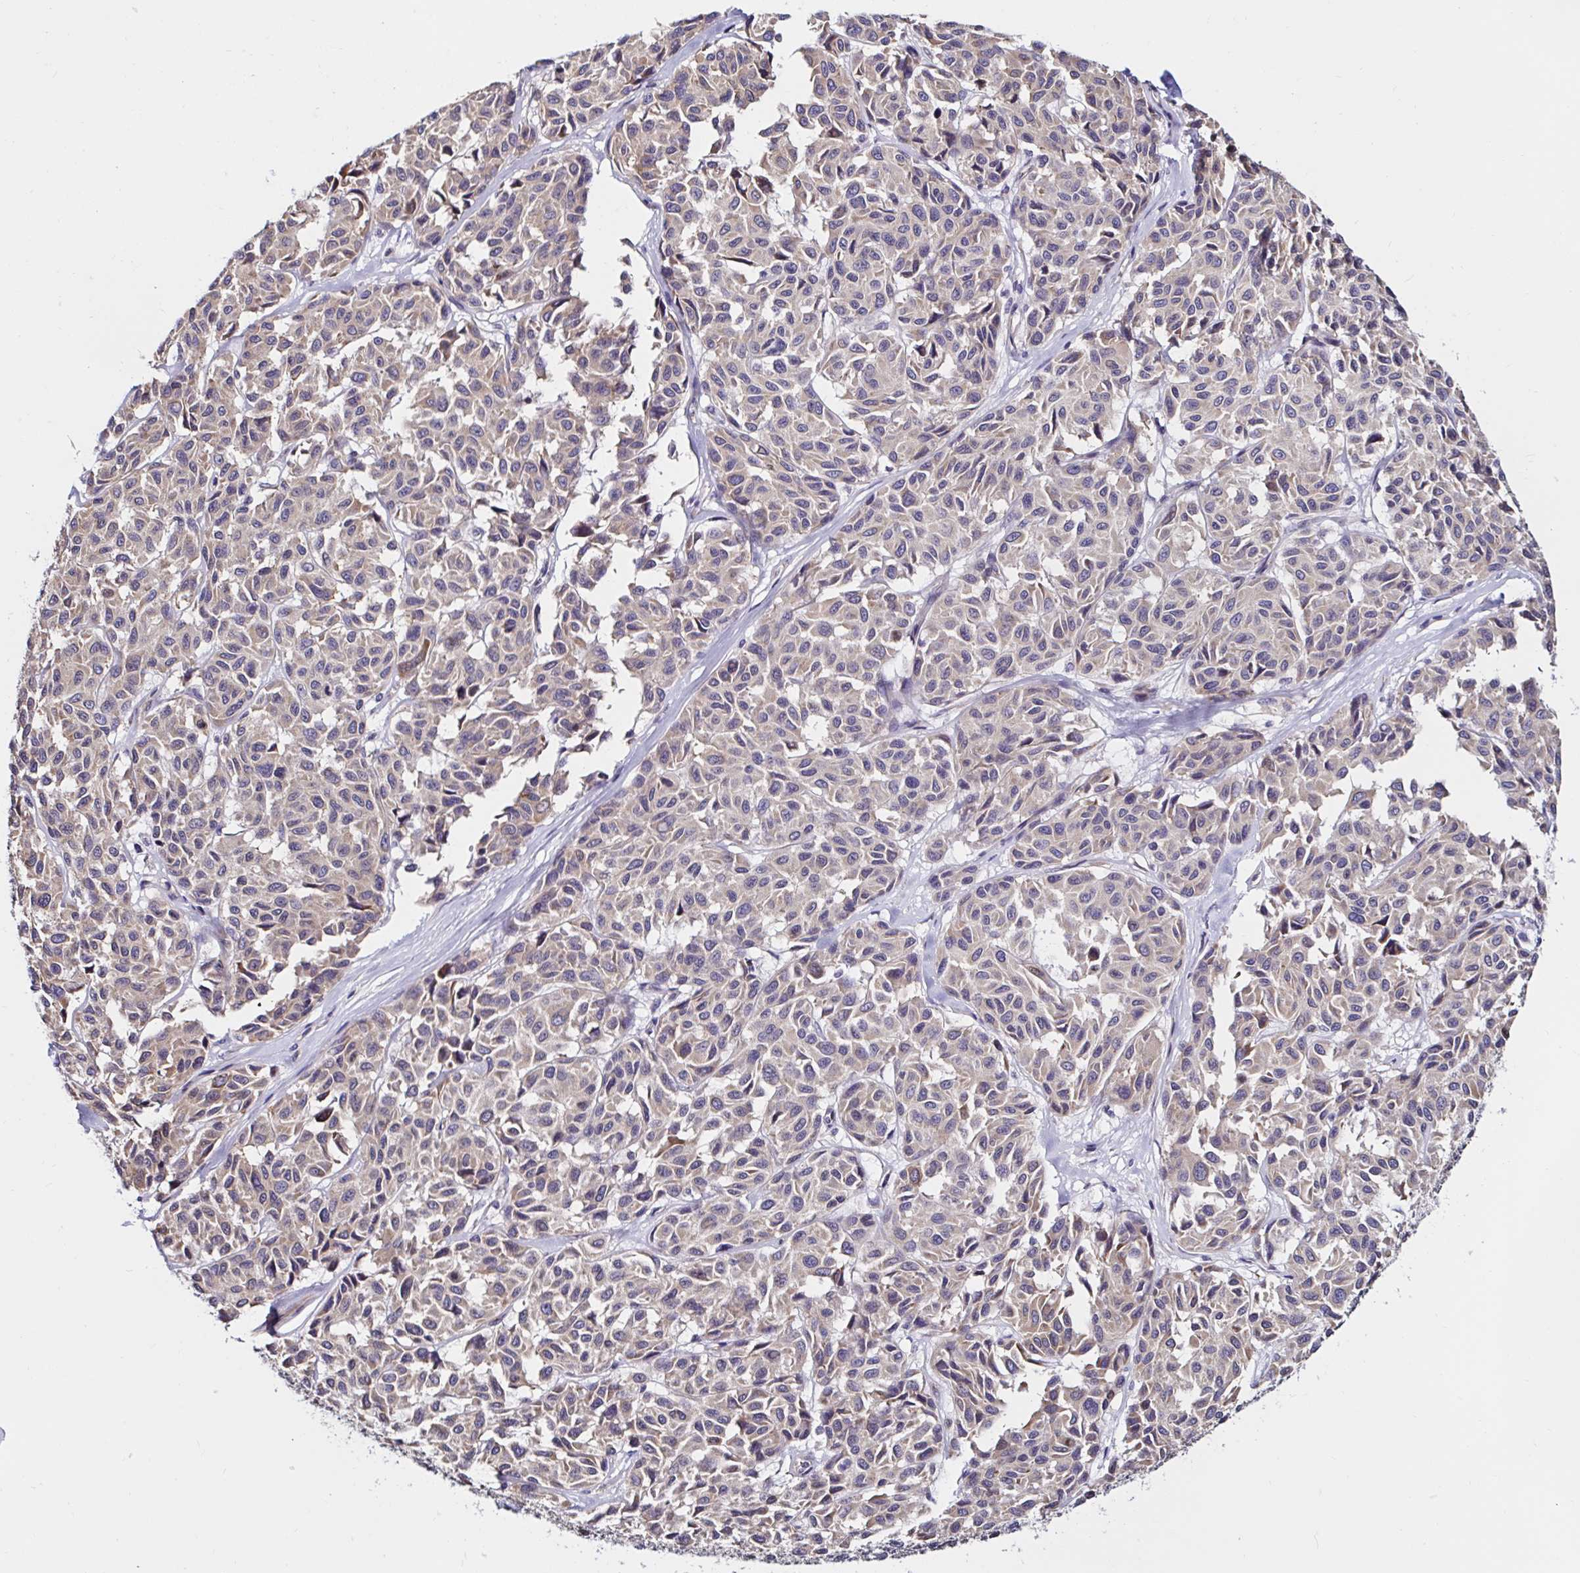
{"staining": {"intensity": "weak", "quantity": ">75%", "location": "cytoplasmic/membranous"}, "tissue": "melanoma", "cell_type": "Tumor cells", "image_type": "cancer", "snomed": [{"axis": "morphology", "description": "Malignant melanoma, NOS"}, {"axis": "topography", "description": "Skin"}], "caption": "Brown immunohistochemical staining in melanoma reveals weak cytoplasmic/membranous positivity in about >75% of tumor cells. Ihc stains the protein in brown and the nuclei are stained blue.", "gene": "VSIG2", "patient": {"sex": "female", "age": 66}}